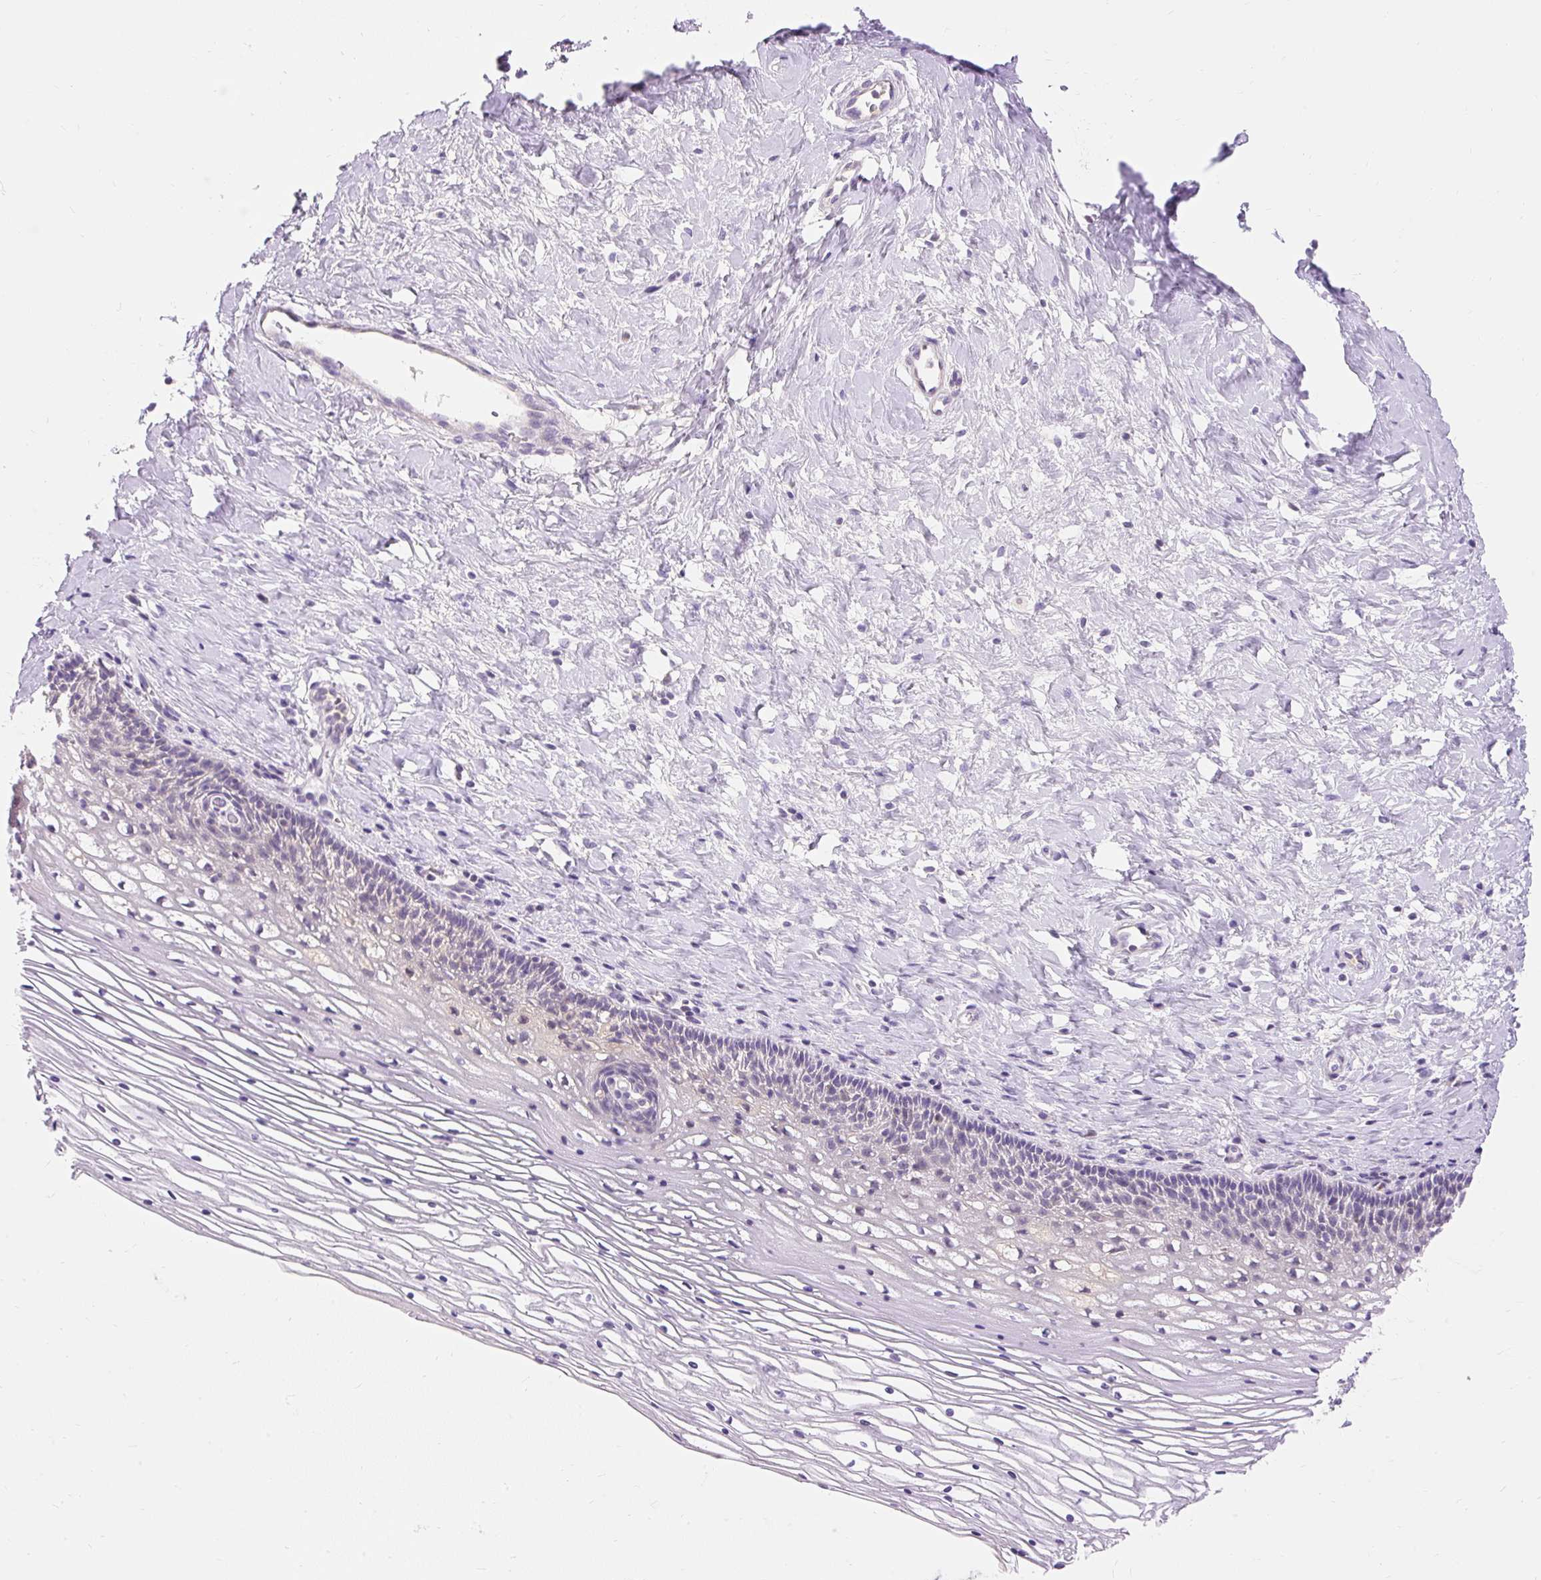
{"staining": {"intensity": "negative", "quantity": "none", "location": "none"}, "tissue": "cervix", "cell_type": "Glandular cells", "image_type": "normal", "snomed": [{"axis": "morphology", "description": "Normal tissue, NOS"}, {"axis": "topography", "description": "Cervix"}], "caption": "Immunohistochemistry (IHC) image of normal cervix: cervix stained with DAB (3,3'-diaminobenzidine) exhibits no significant protein positivity in glandular cells.", "gene": "TMEM150C", "patient": {"sex": "female", "age": 36}}